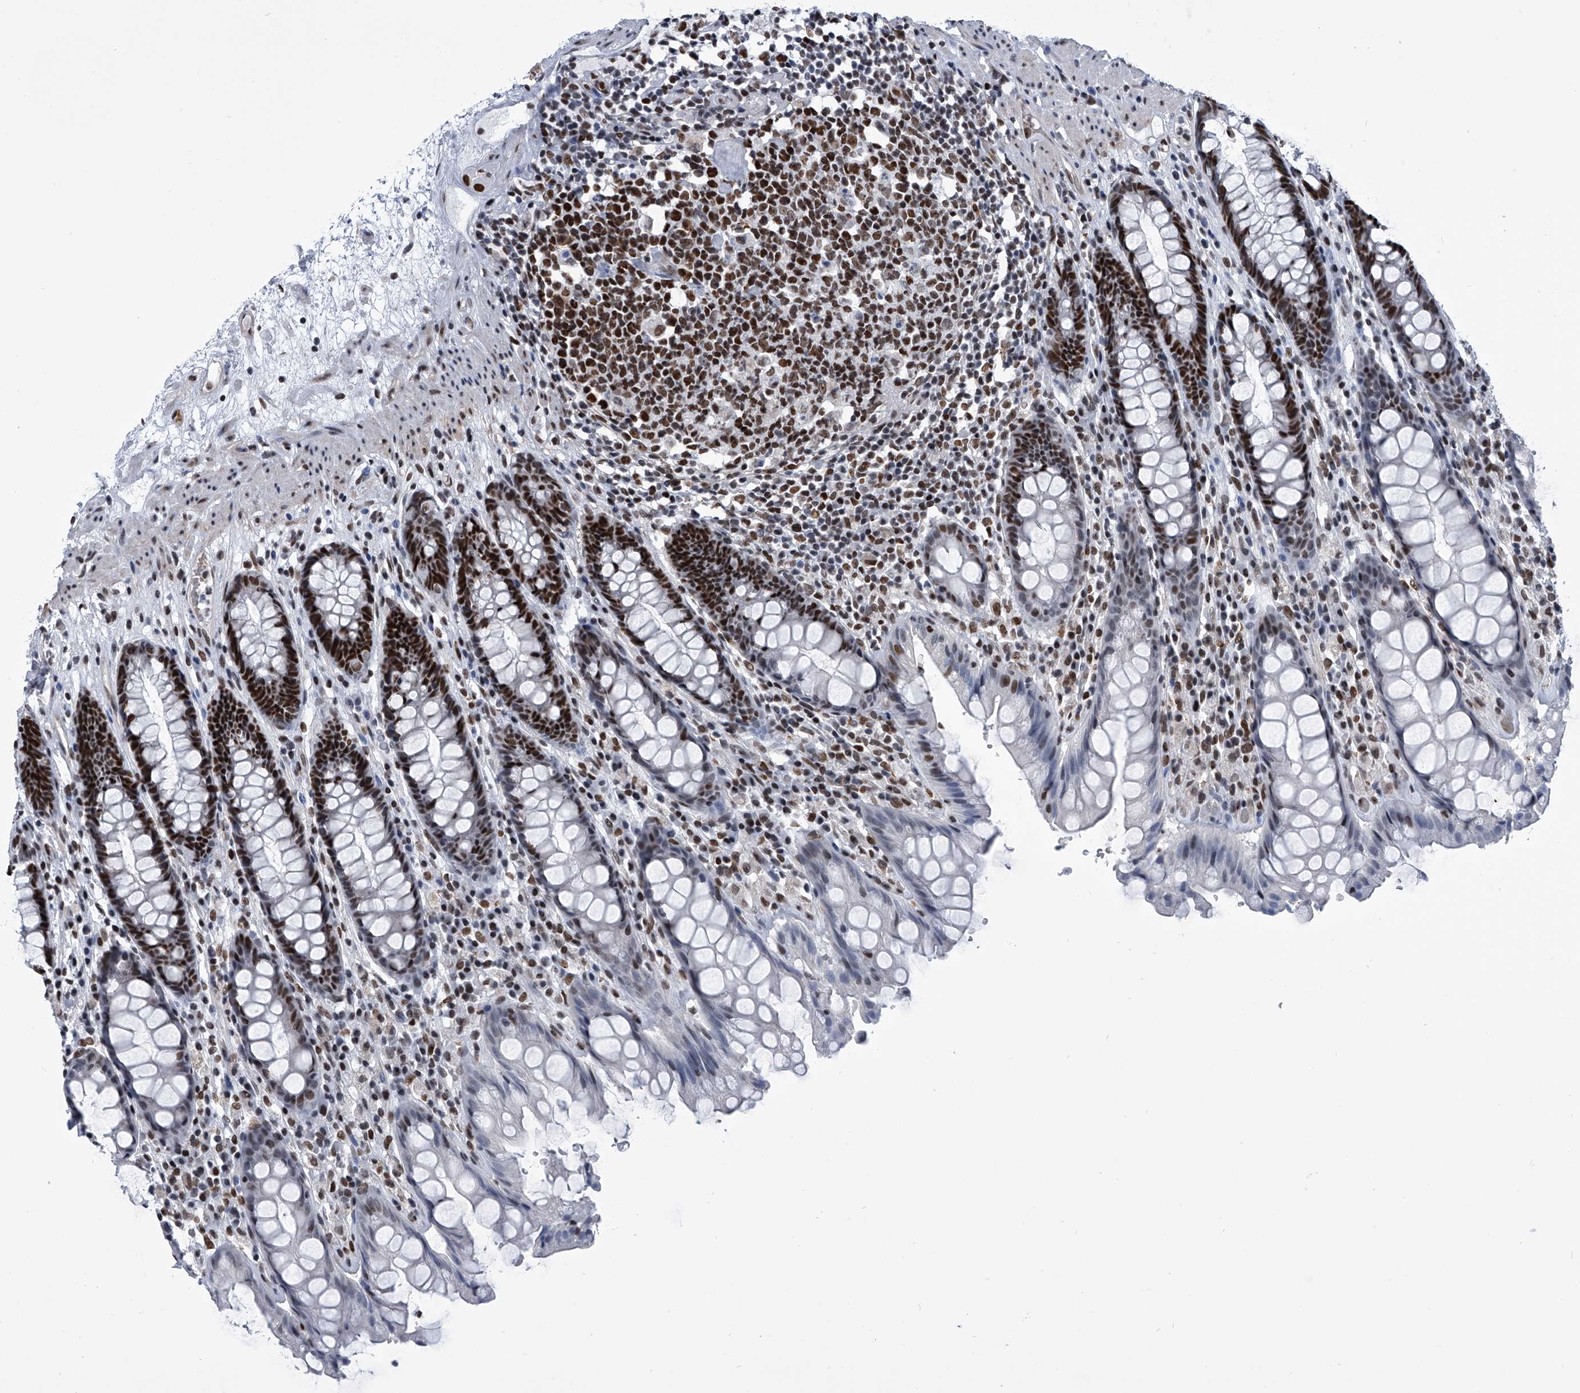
{"staining": {"intensity": "strong", "quantity": "25%-75%", "location": "nuclear"}, "tissue": "rectum", "cell_type": "Glandular cells", "image_type": "normal", "snomed": [{"axis": "morphology", "description": "Normal tissue, NOS"}, {"axis": "topography", "description": "Rectum"}], "caption": "Rectum stained with DAB (3,3'-diaminobenzidine) immunohistochemistry demonstrates high levels of strong nuclear staining in approximately 25%-75% of glandular cells.", "gene": "SIM2", "patient": {"sex": "male", "age": 64}}